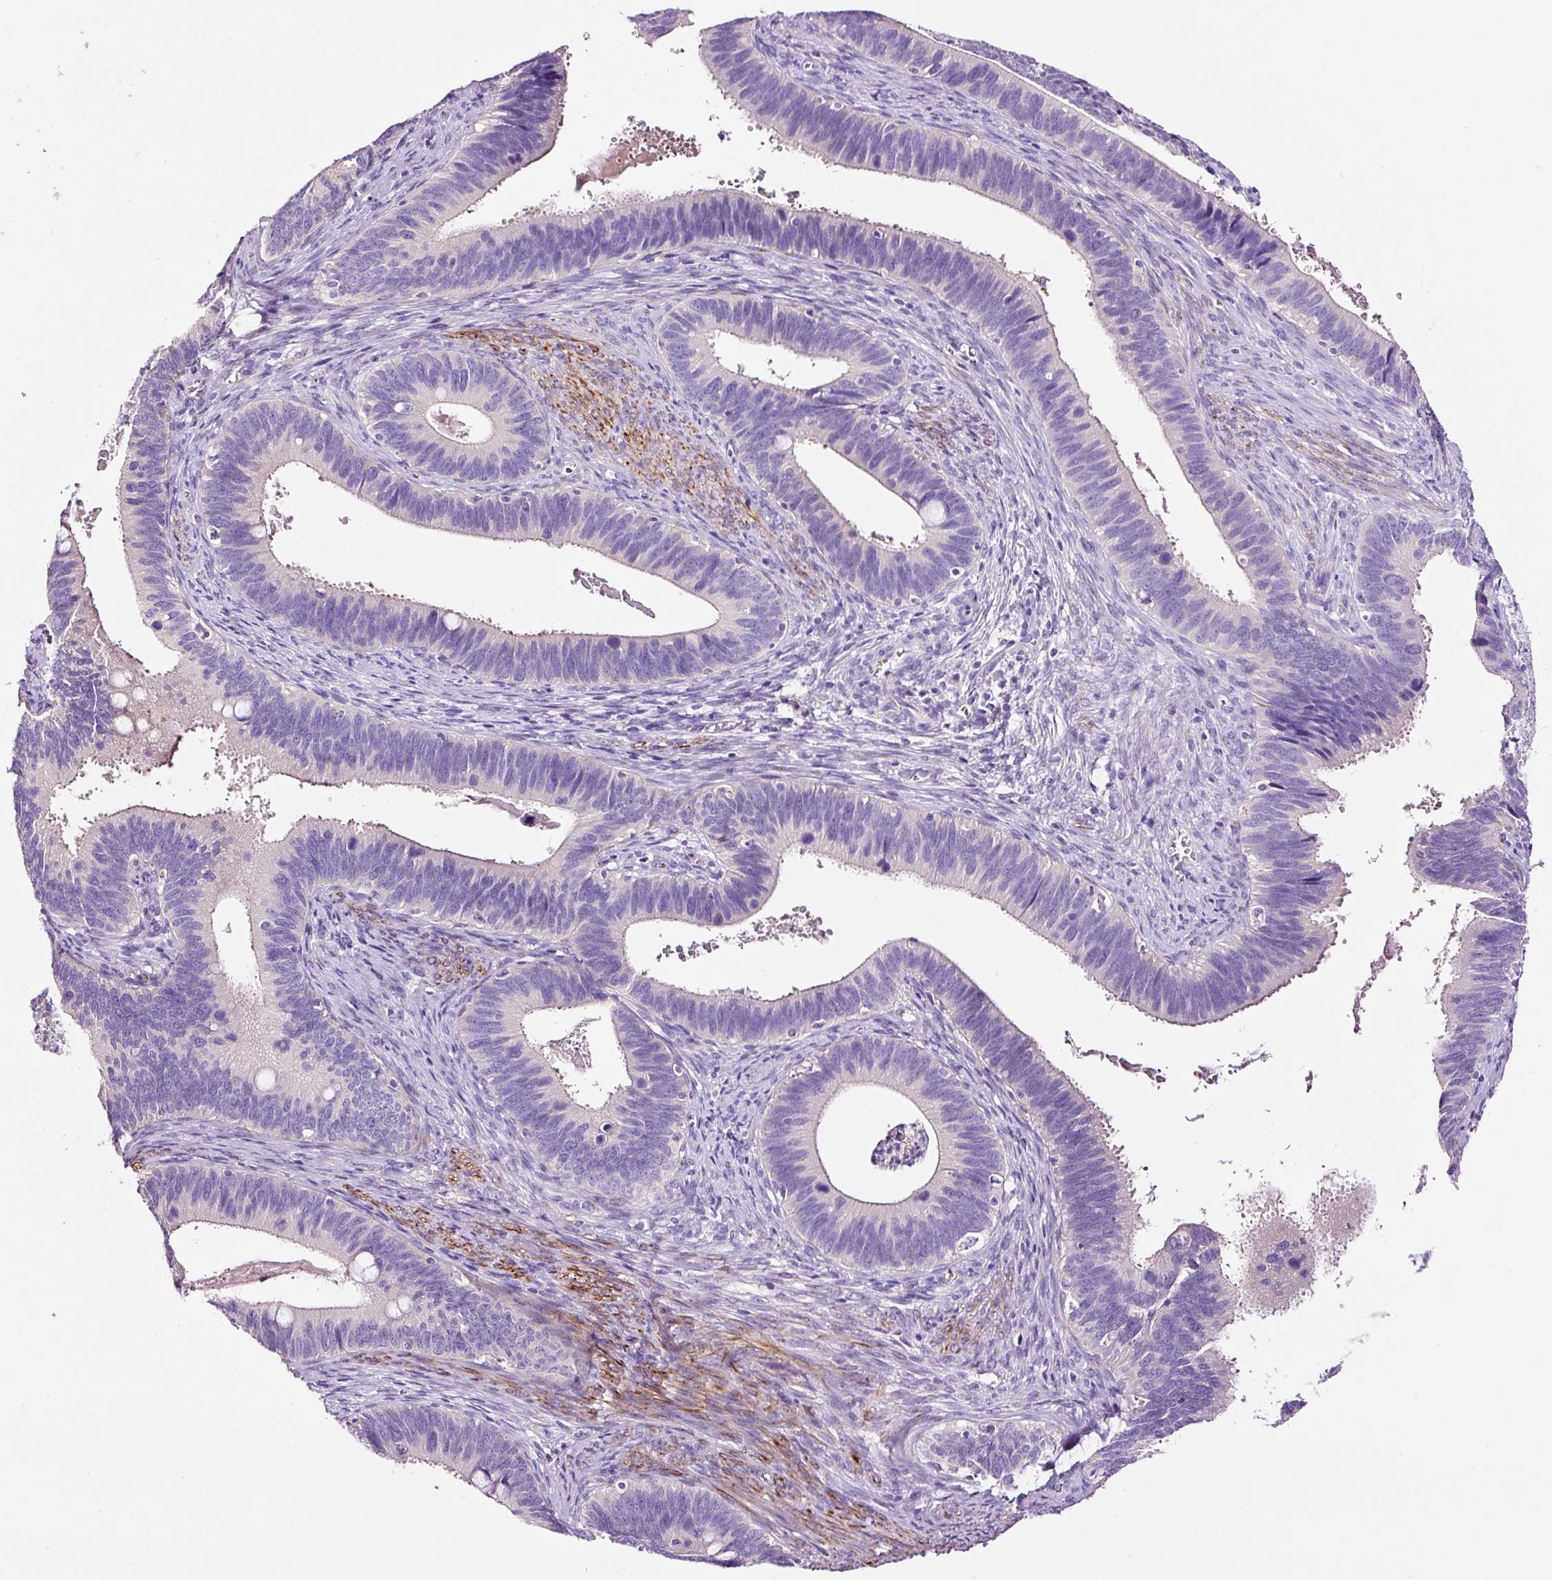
{"staining": {"intensity": "negative", "quantity": "none", "location": "none"}, "tissue": "cervical cancer", "cell_type": "Tumor cells", "image_type": "cancer", "snomed": [{"axis": "morphology", "description": "Adenocarcinoma, NOS"}, {"axis": "topography", "description": "Cervix"}], "caption": "Immunohistochemical staining of human cervical cancer displays no significant staining in tumor cells. (Stains: DAB IHC with hematoxylin counter stain, Microscopy: brightfield microscopy at high magnification).", "gene": "PAM", "patient": {"sex": "female", "age": 42}}